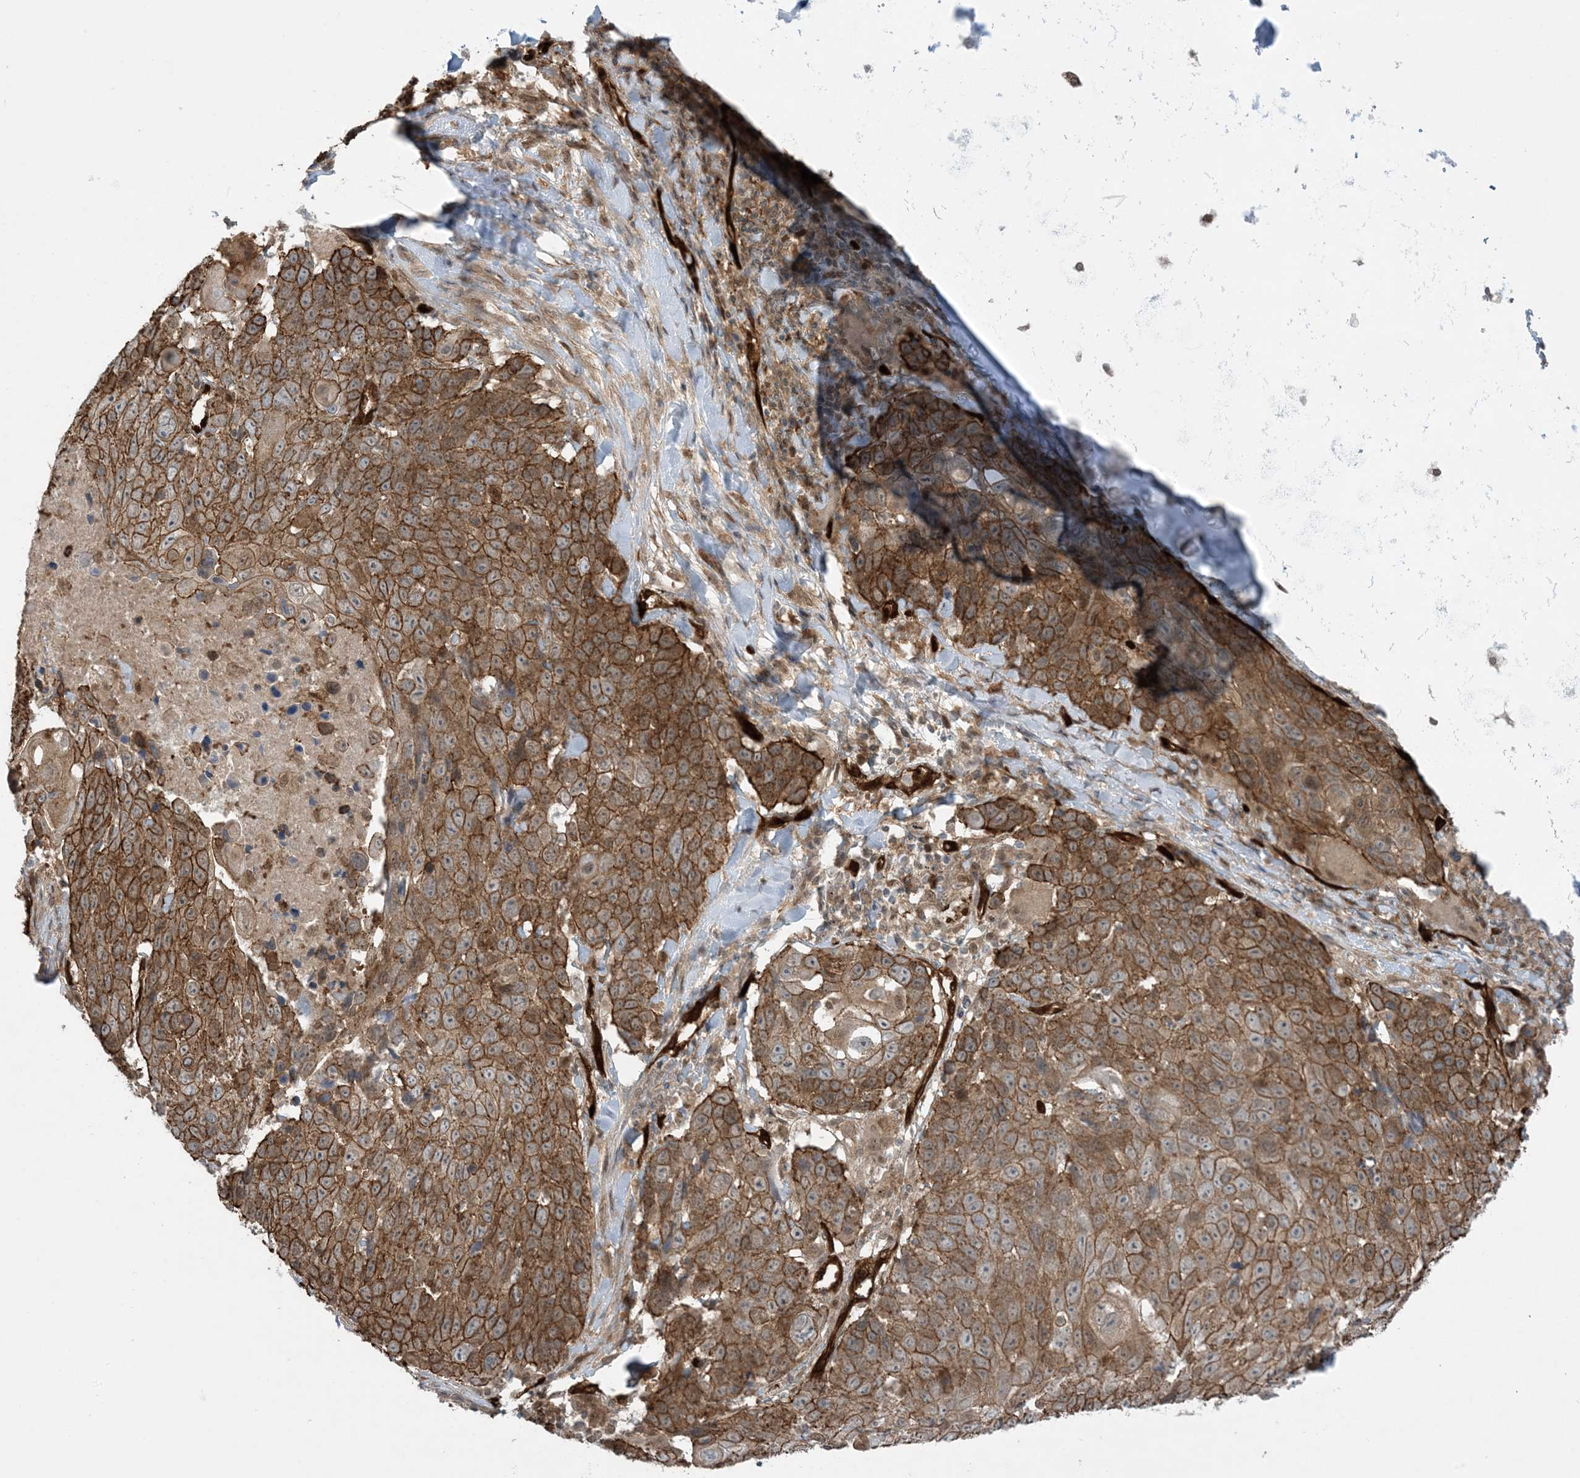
{"staining": {"intensity": "strong", "quantity": ">75%", "location": "cytoplasmic/membranous"}, "tissue": "lung cancer", "cell_type": "Tumor cells", "image_type": "cancer", "snomed": [{"axis": "morphology", "description": "Squamous cell carcinoma, NOS"}, {"axis": "topography", "description": "Lung"}], "caption": "DAB (3,3'-diaminobenzidine) immunohistochemical staining of lung cancer demonstrates strong cytoplasmic/membranous protein expression in approximately >75% of tumor cells. (IHC, brightfield microscopy, high magnification).", "gene": "PPM1F", "patient": {"sex": "male", "age": 66}}